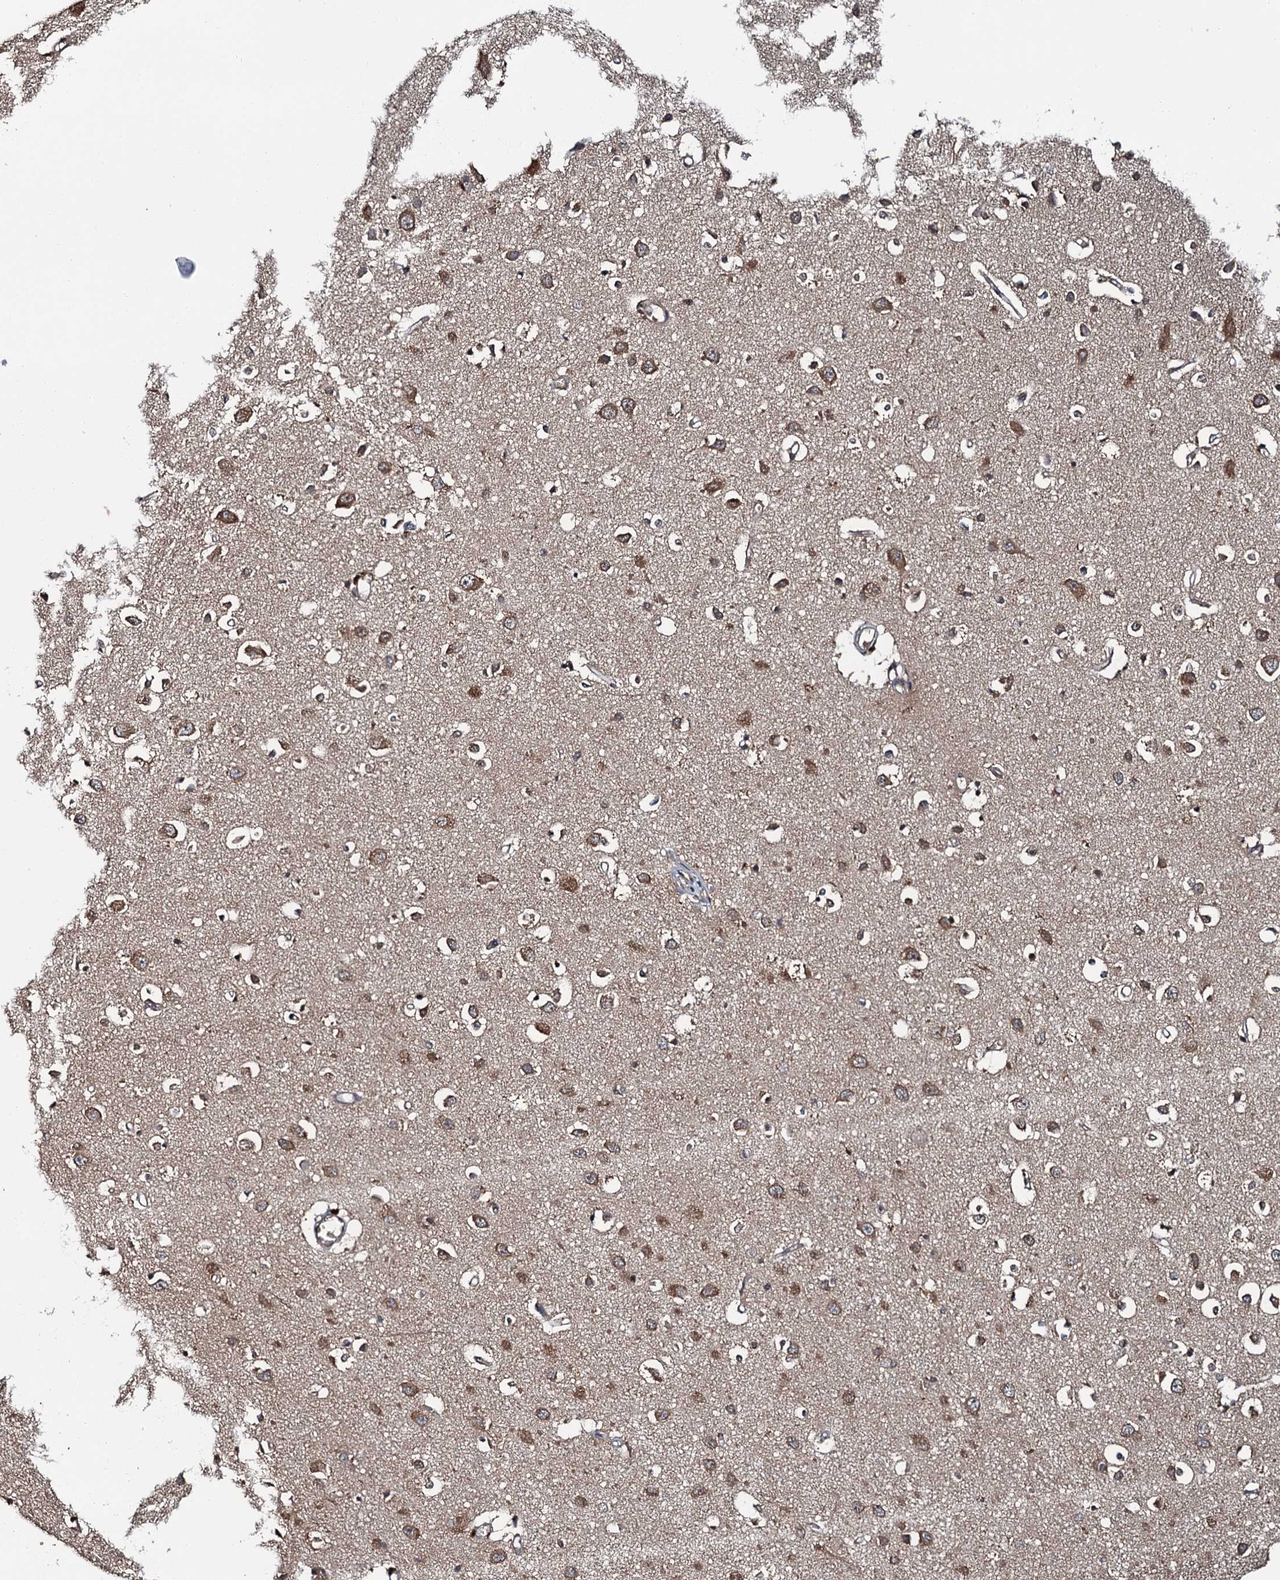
{"staining": {"intensity": "weak", "quantity": ">75%", "location": "cytoplasmic/membranous"}, "tissue": "cerebral cortex", "cell_type": "Endothelial cells", "image_type": "normal", "snomed": [{"axis": "morphology", "description": "Normal tissue, NOS"}, {"axis": "topography", "description": "Cerebral cortex"}], "caption": "Protein staining of normal cerebral cortex displays weak cytoplasmic/membranous staining in about >75% of endothelial cells. Immunohistochemistry (ihc) stains the protein in brown and the nuclei are stained blue.", "gene": "SNX32", "patient": {"sex": "female", "age": 64}}